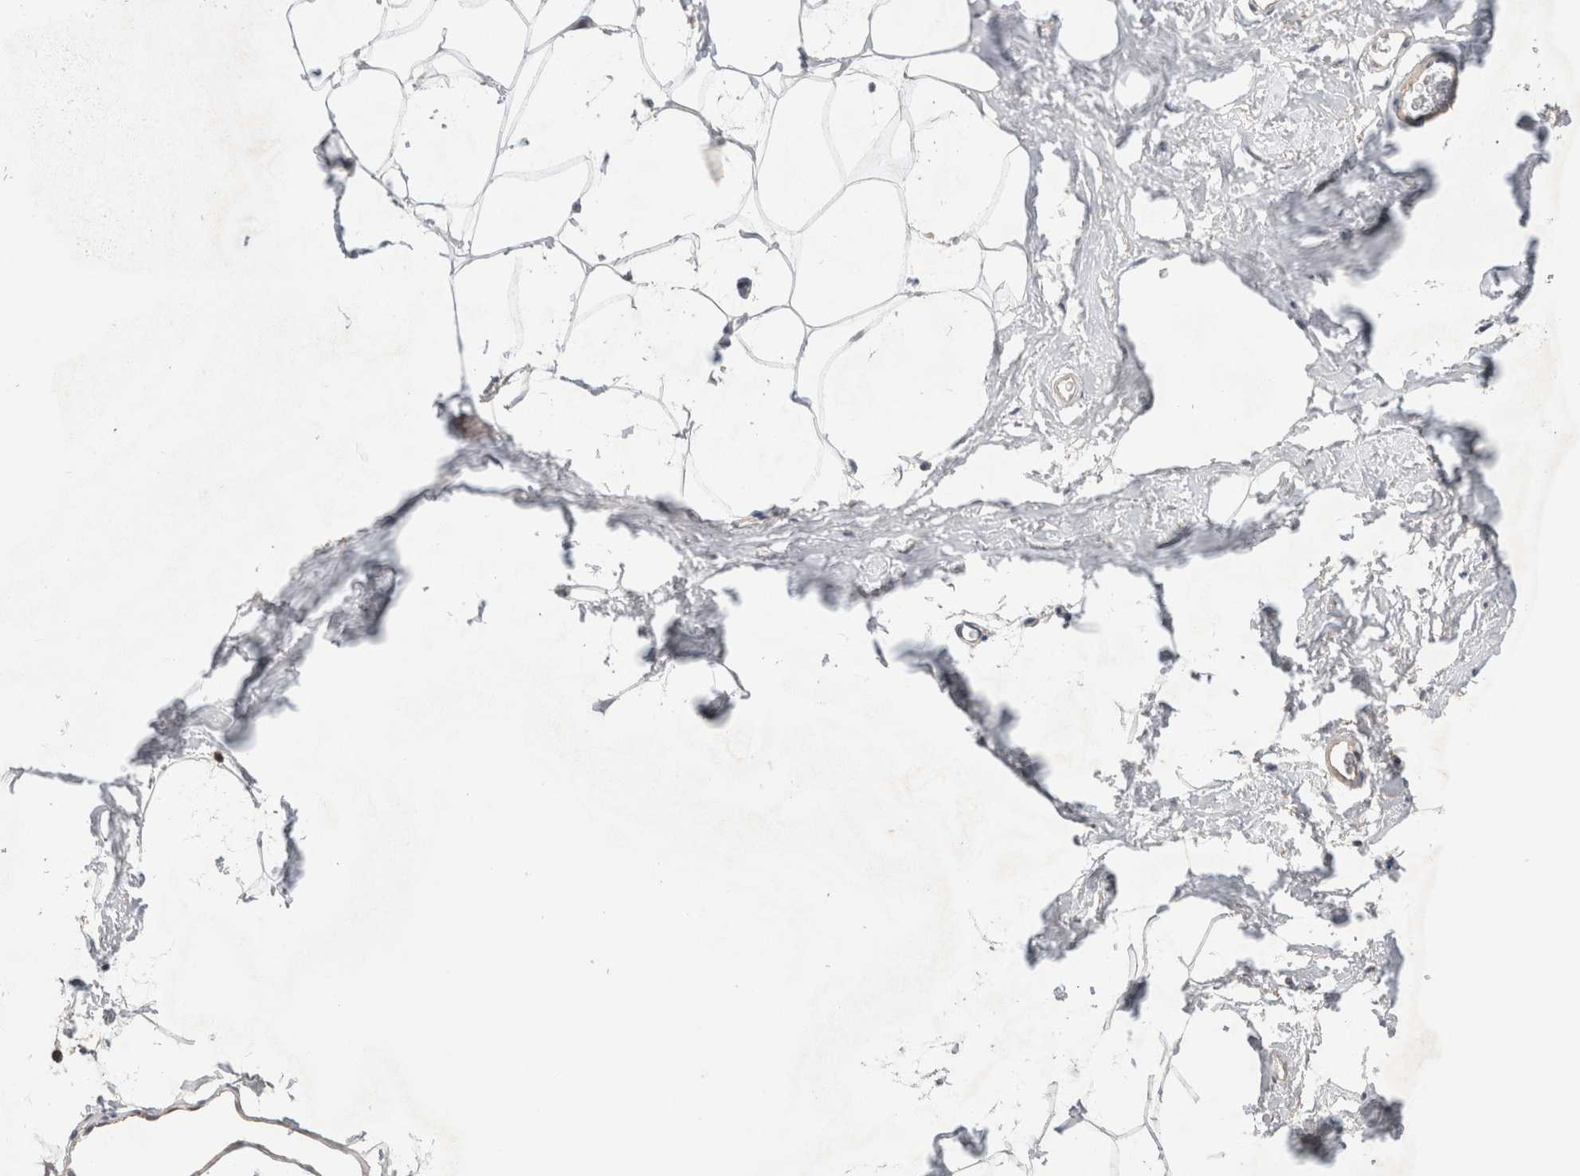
{"staining": {"intensity": "weak", "quantity": "25%-75%", "location": "cytoplasmic/membranous"}, "tissue": "adipose tissue", "cell_type": "Adipocytes", "image_type": "normal", "snomed": [{"axis": "morphology", "description": "Normal tissue, NOS"}, {"axis": "morphology", "description": "Fibrosis, NOS"}, {"axis": "topography", "description": "Breast"}, {"axis": "topography", "description": "Adipose tissue"}], "caption": "Protein expression analysis of unremarkable human adipose tissue reveals weak cytoplasmic/membranous staining in approximately 25%-75% of adipocytes.", "gene": "GSDMB", "patient": {"sex": "female", "age": 39}}